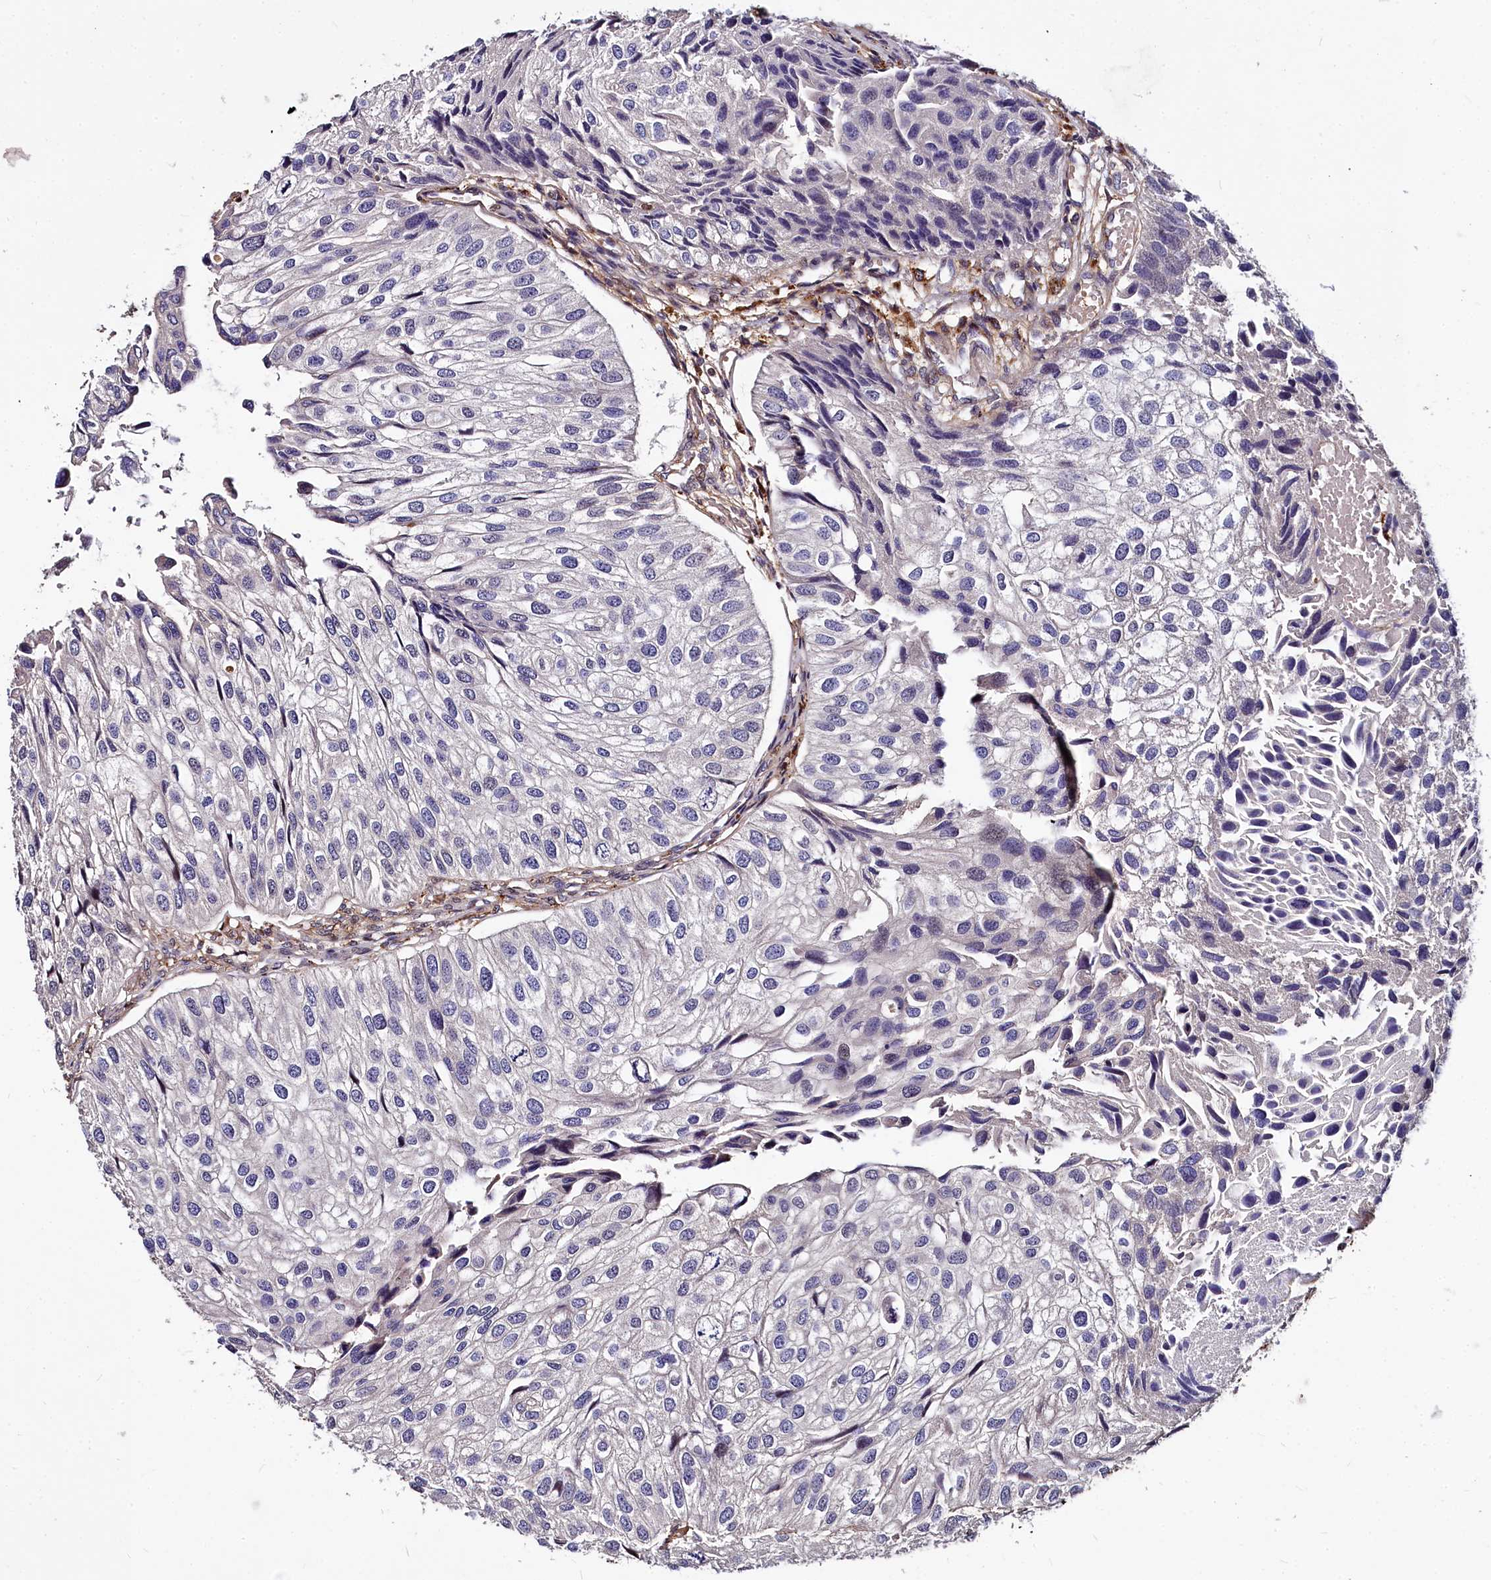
{"staining": {"intensity": "negative", "quantity": "none", "location": "none"}, "tissue": "urothelial cancer", "cell_type": "Tumor cells", "image_type": "cancer", "snomed": [{"axis": "morphology", "description": "Urothelial carcinoma, Low grade"}, {"axis": "topography", "description": "Urinary bladder"}], "caption": "High power microscopy image of an IHC image of urothelial cancer, revealing no significant positivity in tumor cells.", "gene": "ATG101", "patient": {"sex": "female", "age": 89}}